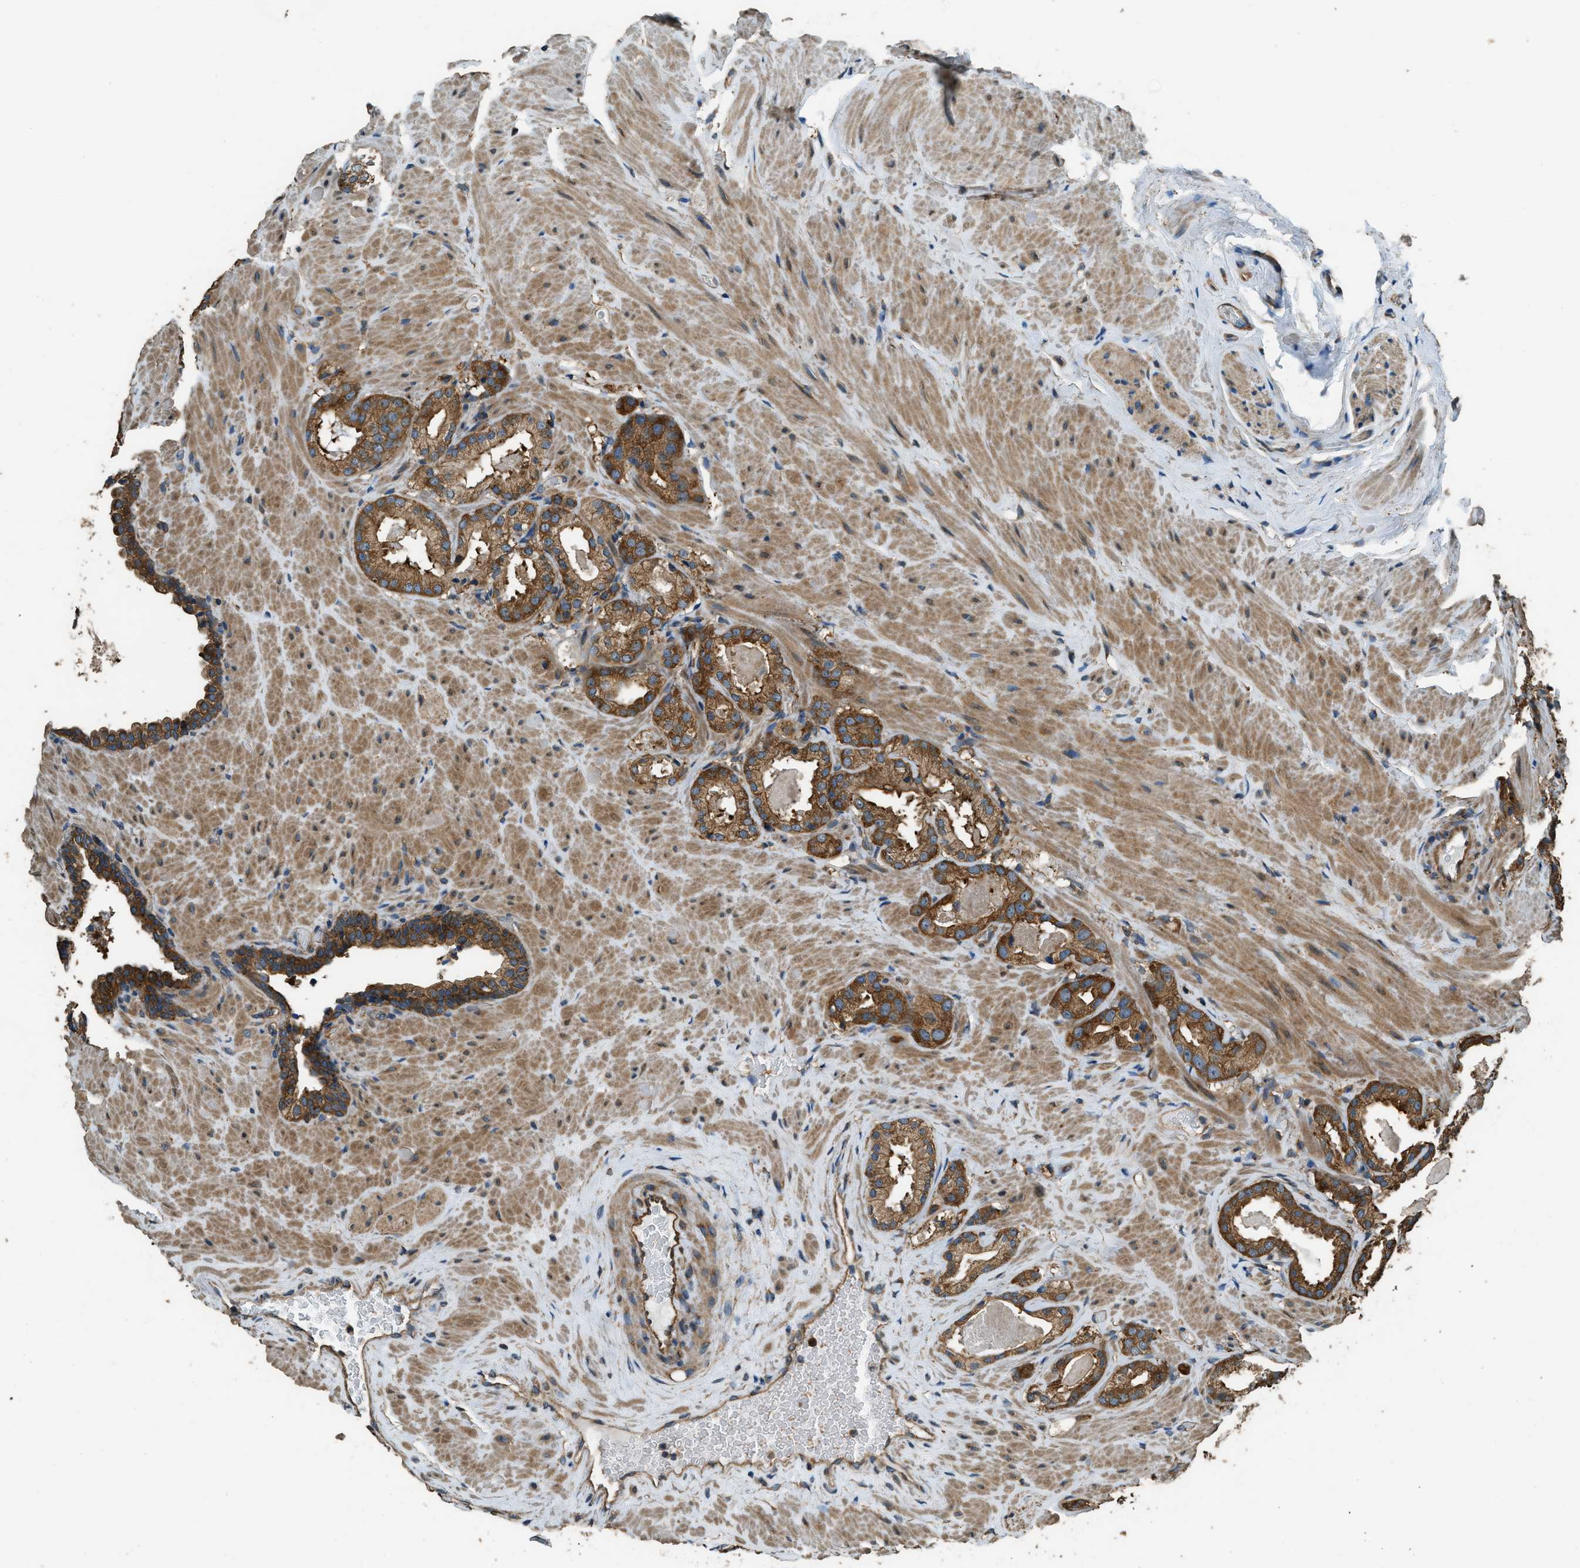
{"staining": {"intensity": "moderate", "quantity": ">75%", "location": "cytoplasmic/membranous"}, "tissue": "prostate cancer", "cell_type": "Tumor cells", "image_type": "cancer", "snomed": [{"axis": "morphology", "description": "Adenocarcinoma, High grade"}, {"axis": "topography", "description": "Prostate"}], "caption": "Immunohistochemistry (IHC) micrograph of prostate cancer (adenocarcinoma (high-grade)) stained for a protein (brown), which reveals medium levels of moderate cytoplasmic/membranous staining in about >75% of tumor cells.", "gene": "MARS1", "patient": {"sex": "male", "age": 64}}